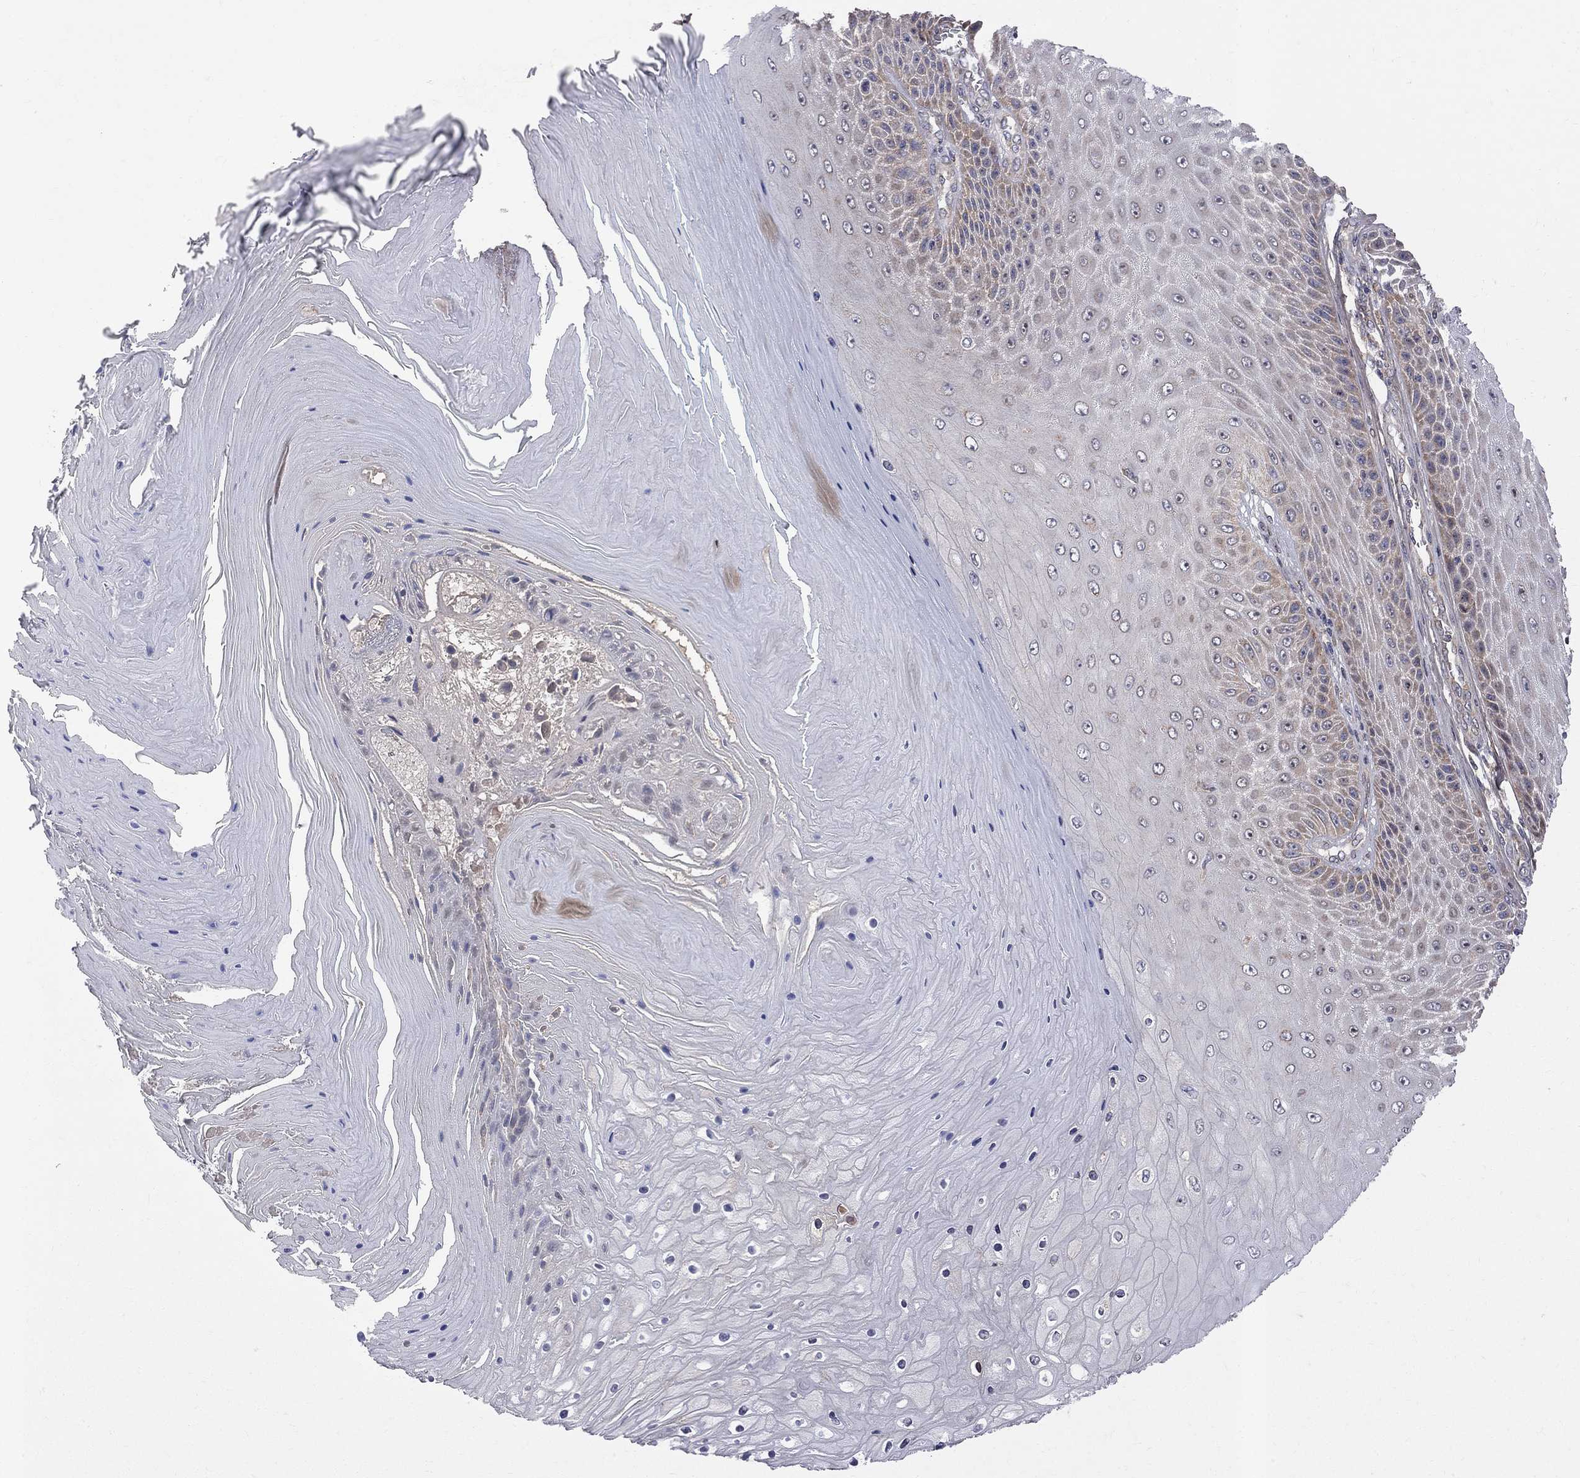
{"staining": {"intensity": "moderate", "quantity": "<25%", "location": "cytoplasmic/membranous"}, "tissue": "skin cancer", "cell_type": "Tumor cells", "image_type": "cancer", "snomed": [{"axis": "morphology", "description": "Squamous cell carcinoma, NOS"}, {"axis": "topography", "description": "Skin"}], "caption": "A brown stain highlights moderate cytoplasmic/membranous positivity of a protein in skin cancer tumor cells.", "gene": "CNOT11", "patient": {"sex": "male", "age": 62}}